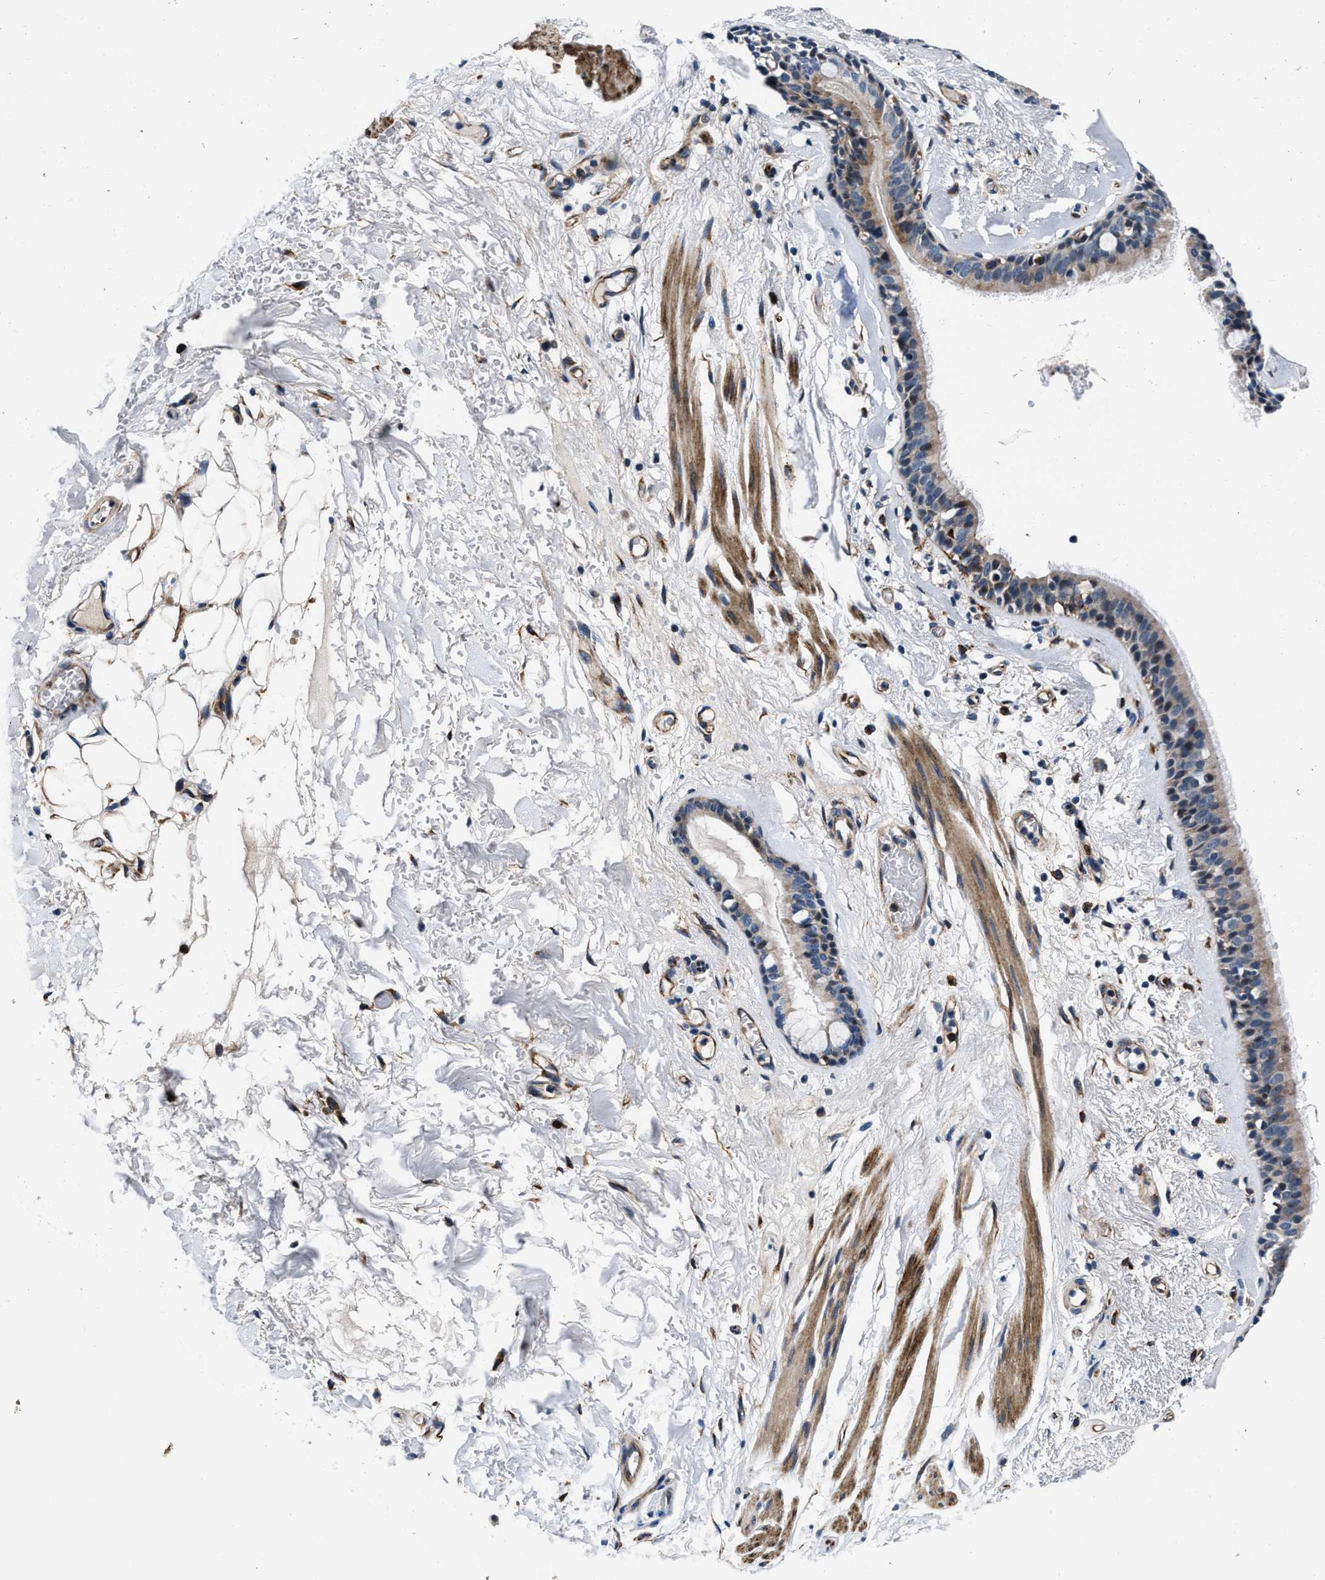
{"staining": {"intensity": "moderate", "quantity": "<25%", "location": "cytoplasmic/membranous"}, "tissue": "bronchus", "cell_type": "Respiratory epithelial cells", "image_type": "normal", "snomed": [{"axis": "morphology", "description": "Normal tissue, NOS"}, {"axis": "topography", "description": "Cartilage tissue"}], "caption": "Bronchus stained with immunohistochemistry shows moderate cytoplasmic/membranous positivity in about <25% of respiratory epithelial cells. Using DAB (brown) and hematoxylin (blue) stains, captured at high magnification using brightfield microscopy.", "gene": "C2orf66", "patient": {"sex": "female", "age": 63}}